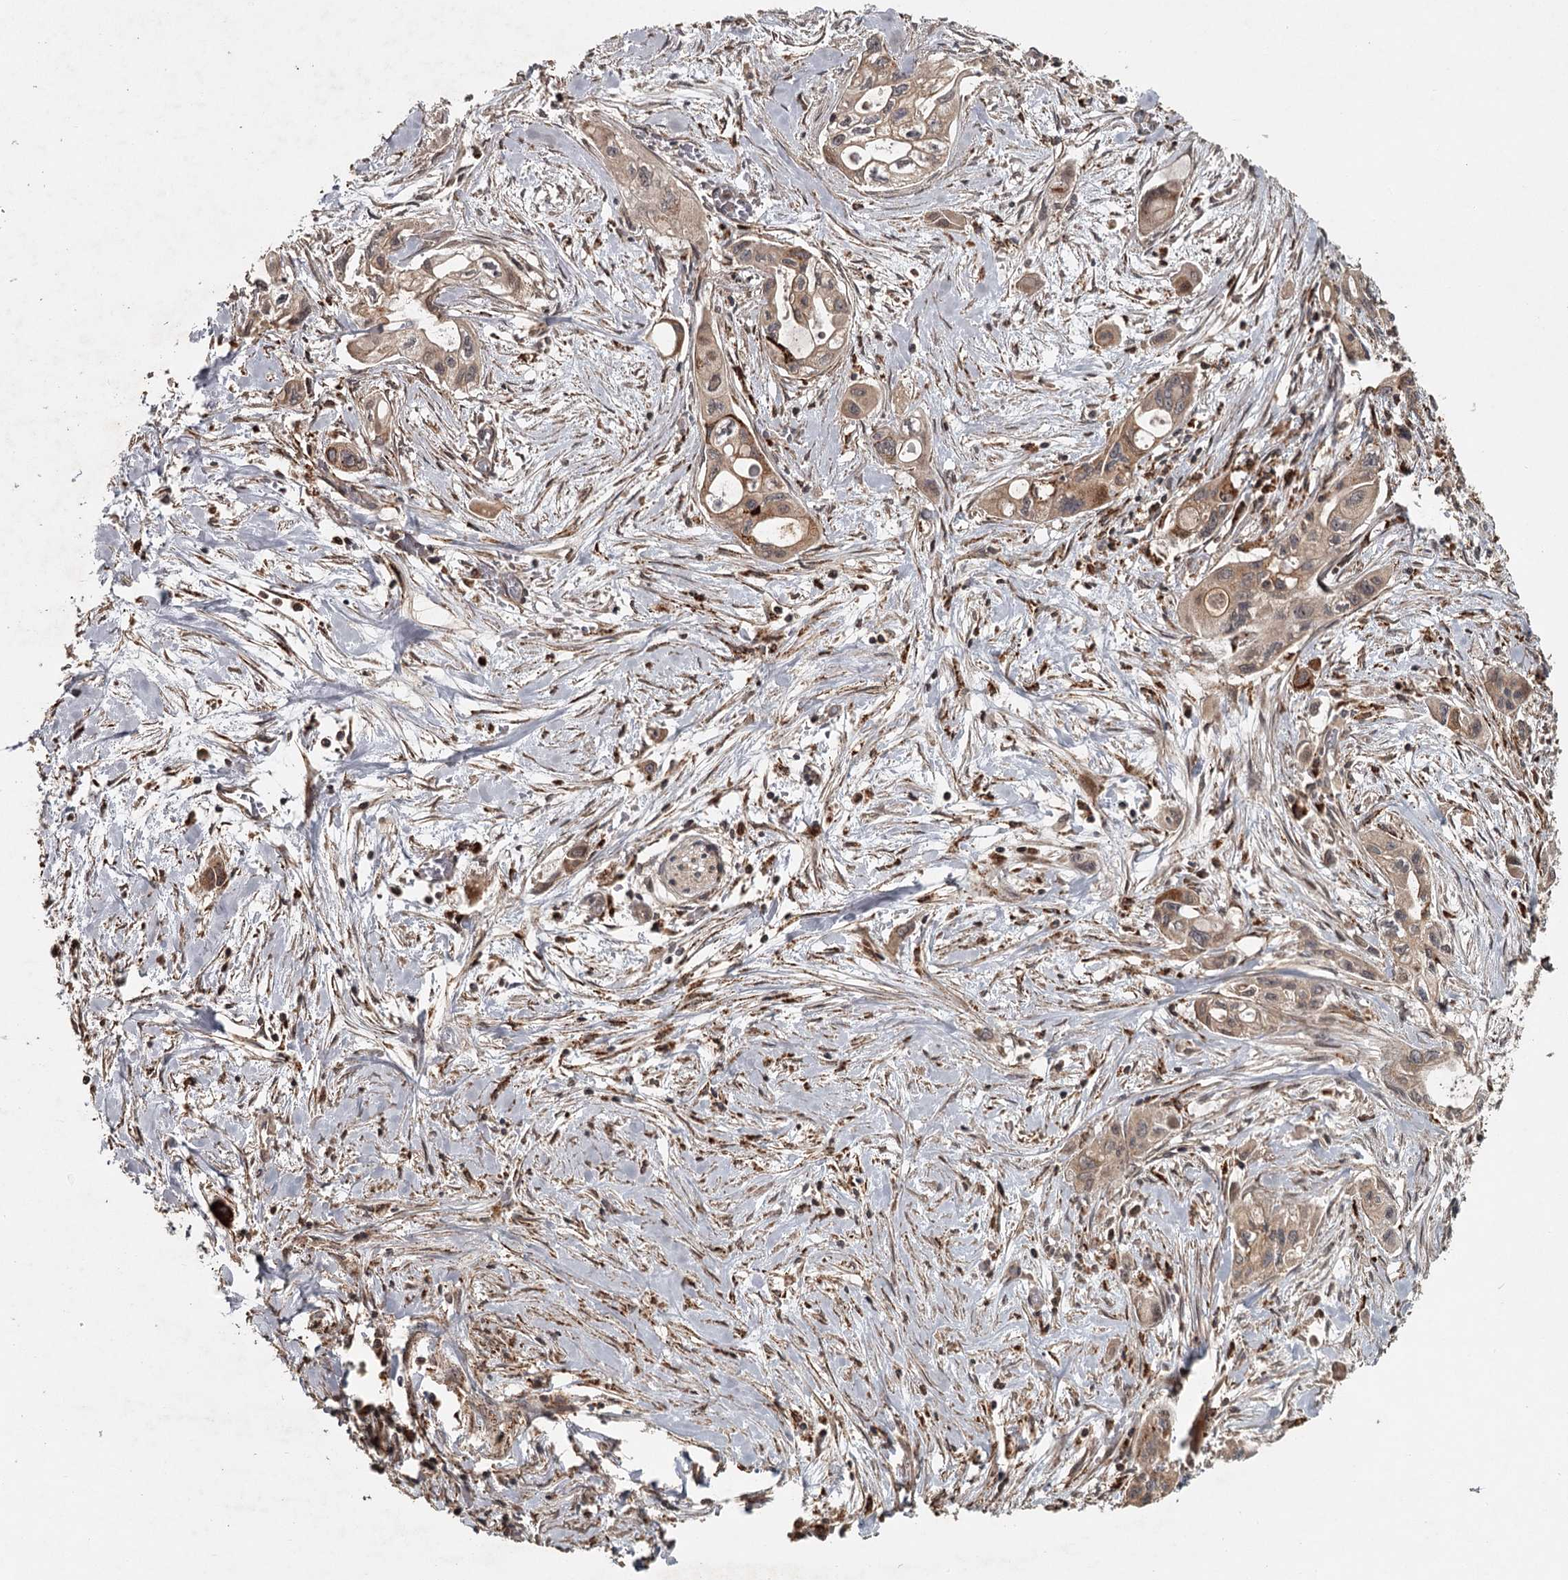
{"staining": {"intensity": "moderate", "quantity": ">75%", "location": "cytoplasmic/membranous"}, "tissue": "pancreatic cancer", "cell_type": "Tumor cells", "image_type": "cancer", "snomed": [{"axis": "morphology", "description": "Adenocarcinoma, NOS"}, {"axis": "topography", "description": "Pancreas"}], "caption": "Protein analysis of pancreatic adenocarcinoma tissue demonstrates moderate cytoplasmic/membranous staining in about >75% of tumor cells. (brown staining indicates protein expression, while blue staining denotes nuclei).", "gene": "FAXC", "patient": {"sex": "male", "age": 75}}